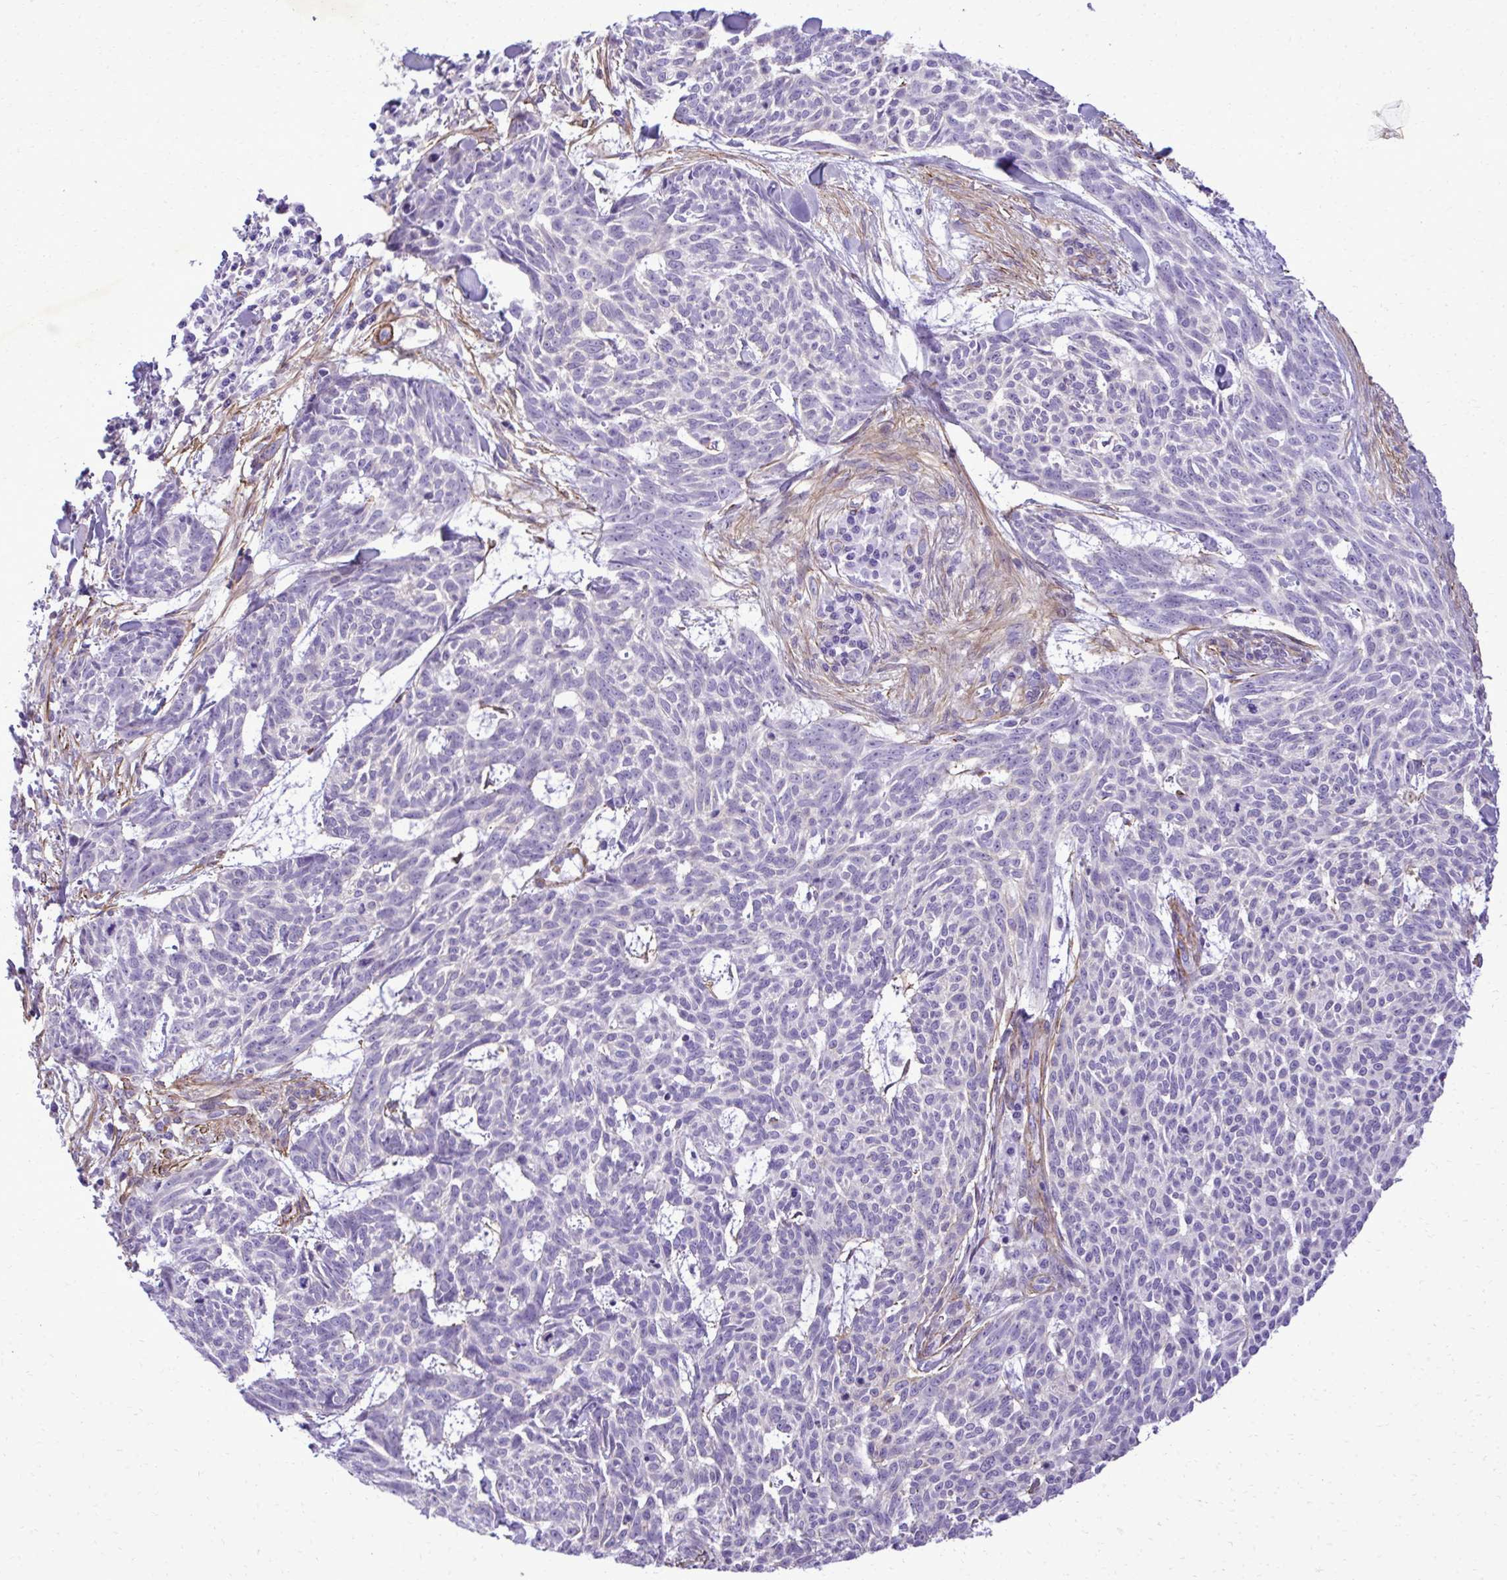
{"staining": {"intensity": "negative", "quantity": "none", "location": "none"}, "tissue": "skin cancer", "cell_type": "Tumor cells", "image_type": "cancer", "snomed": [{"axis": "morphology", "description": "Basal cell carcinoma"}, {"axis": "topography", "description": "Skin"}], "caption": "The immunohistochemistry (IHC) micrograph has no significant expression in tumor cells of skin basal cell carcinoma tissue.", "gene": "PITPNM3", "patient": {"sex": "female", "age": 93}}